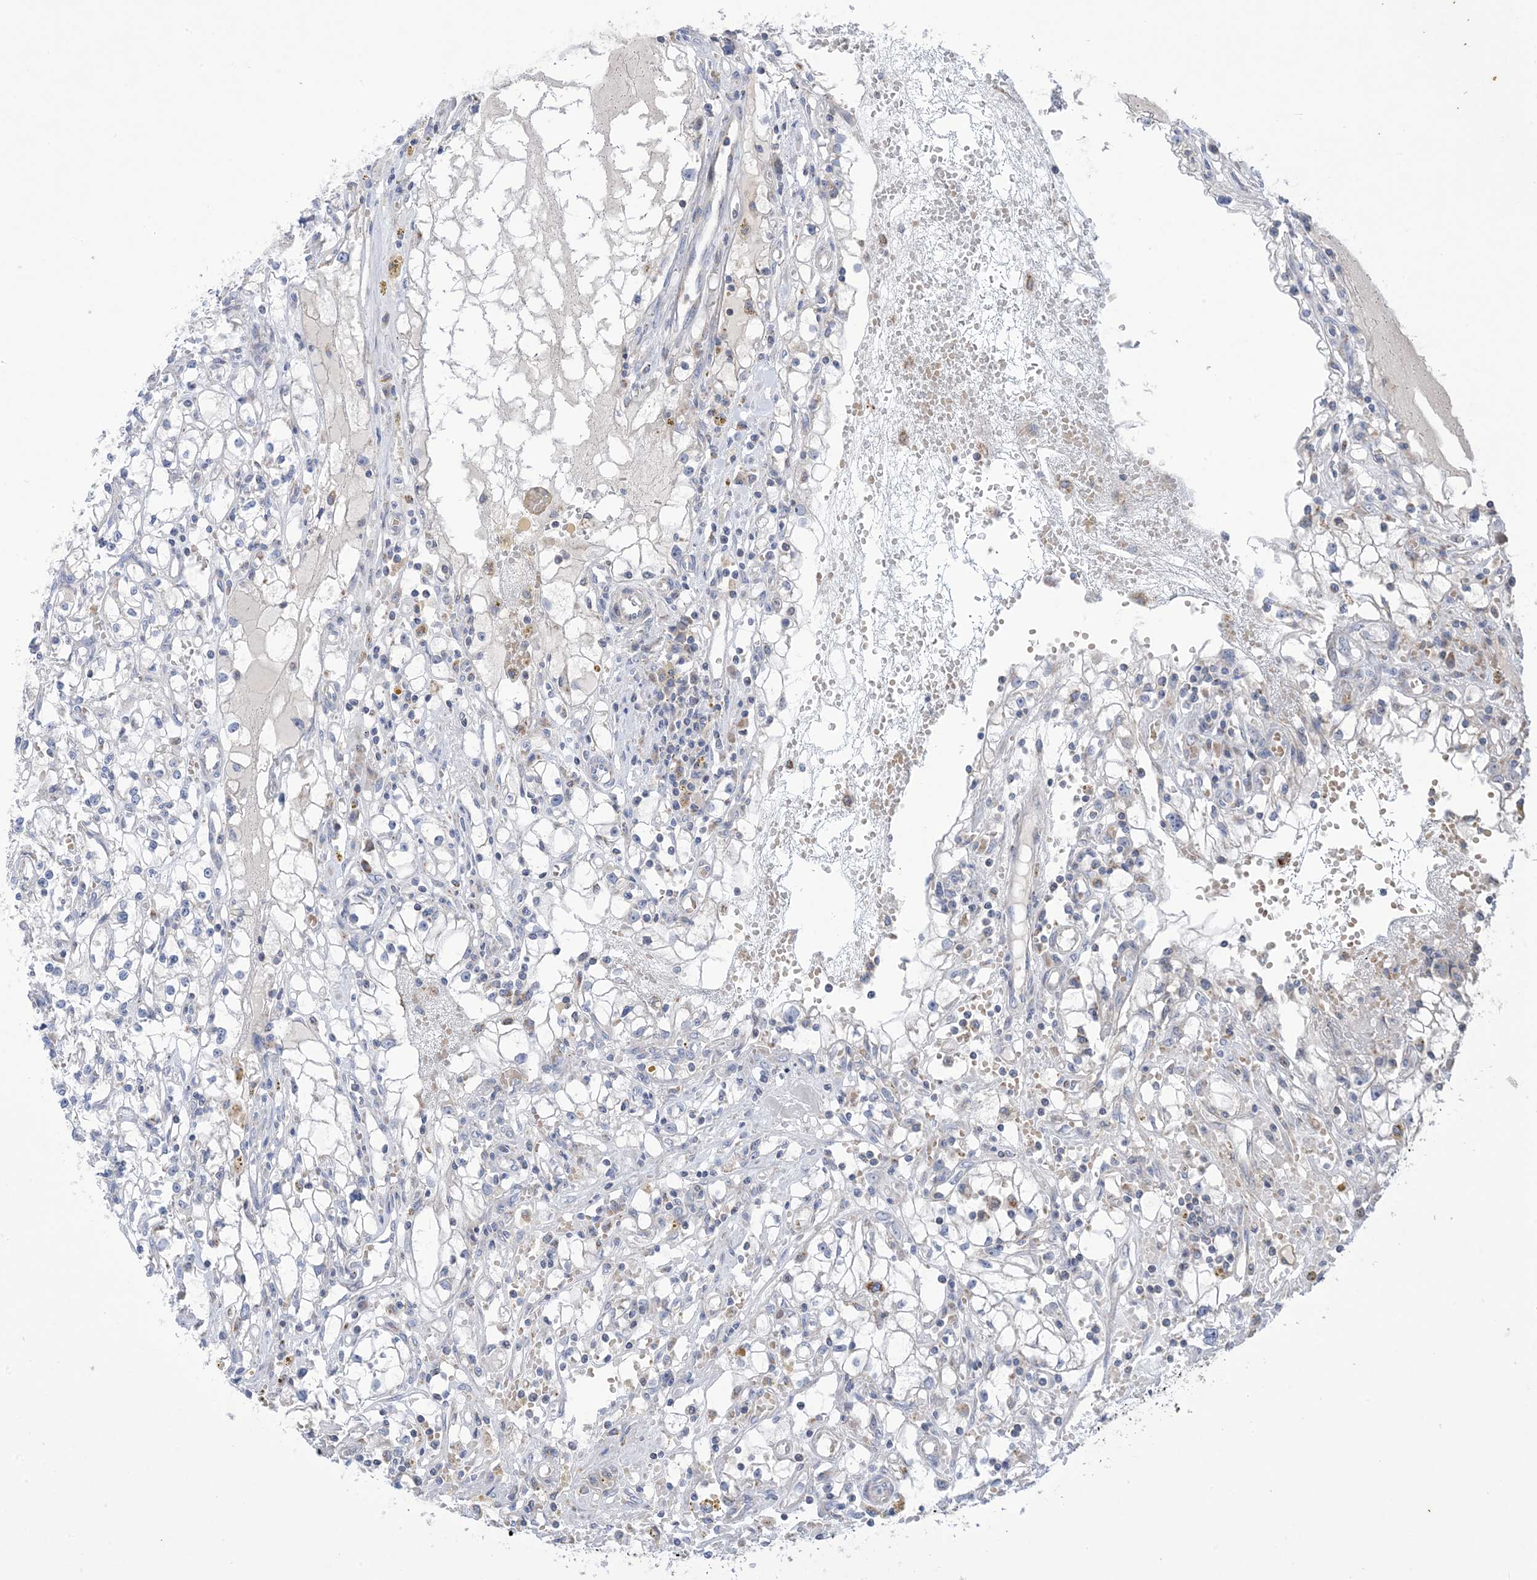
{"staining": {"intensity": "negative", "quantity": "none", "location": "none"}, "tissue": "renal cancer", "cell_type": "Tumor cells", "image_type": "cancer", "snomed": [{"axis": "morphology", "description": "Adenocarcinoma, NOS"}, {"axis": "topography", "description": "Kidney"}], "caption": "Adenocarcinoma (renal) stained for a protein using IHC shows no positivity tumor cells.", "gene": "CLEC16A", "patient": {"sex": "male", "age": 56}}